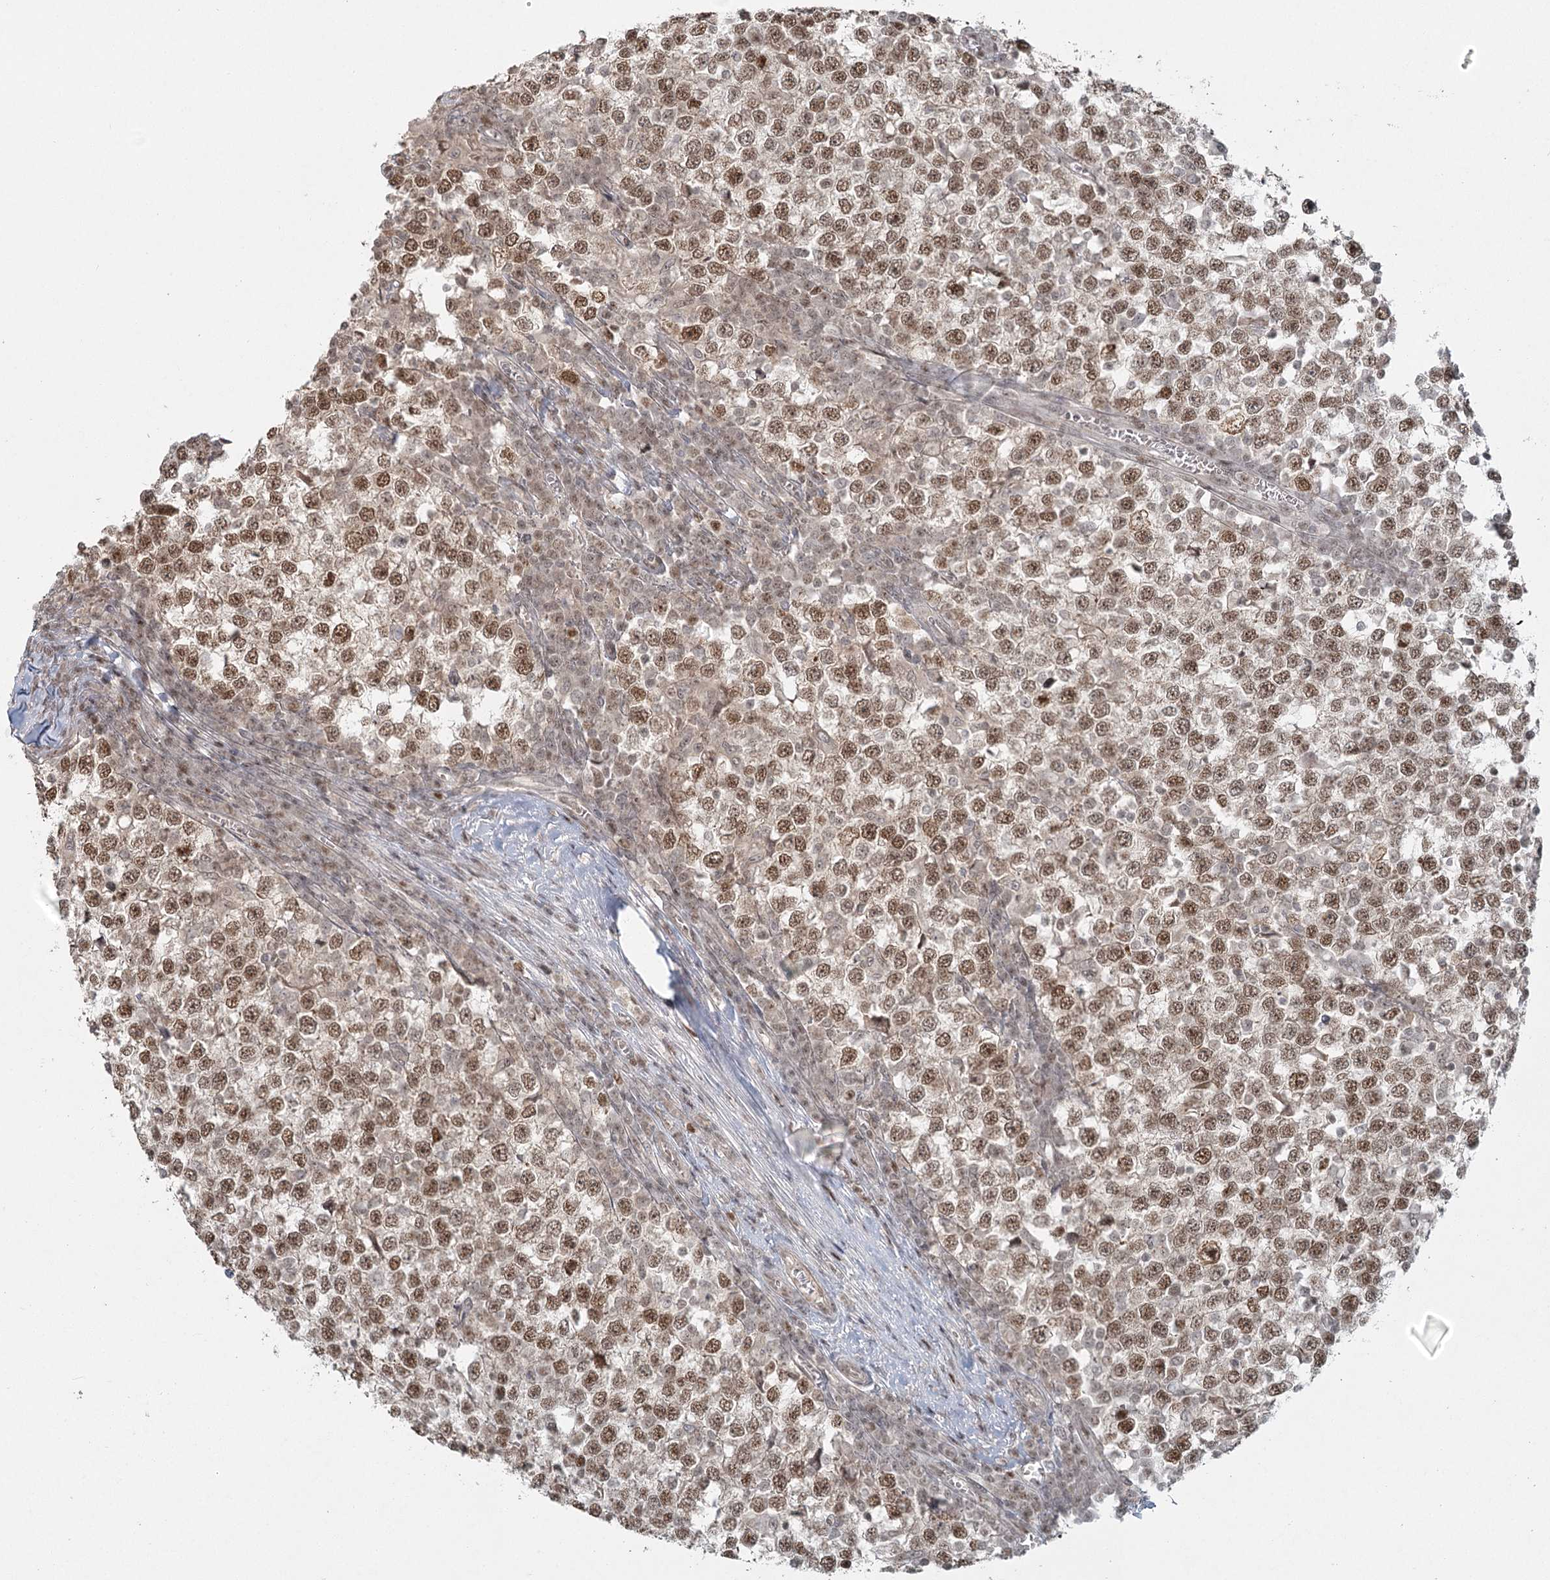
{"staining": {"intensity": "moderate", "quantity": ">75%", "location": "nuclear"}, "tissue": "testis cancer", "cell_type": "Tumor cells", "image_type": "cancer", "snomed": [{"axis": "morphology", "description": "Seminoma, NOS"}, {"axis": "topography", "description": "Testis"}], "caption": "Immunohistochemical staining of human testis seminoma reveals medium levels of moderate nuclear expression in approximately >75% of tumor cells. (DAB IHC, brown staining for protein, blue staining for nuclei).", "gene": "R3HCC1L", "patient": {"sex": "male", "age": 65}}